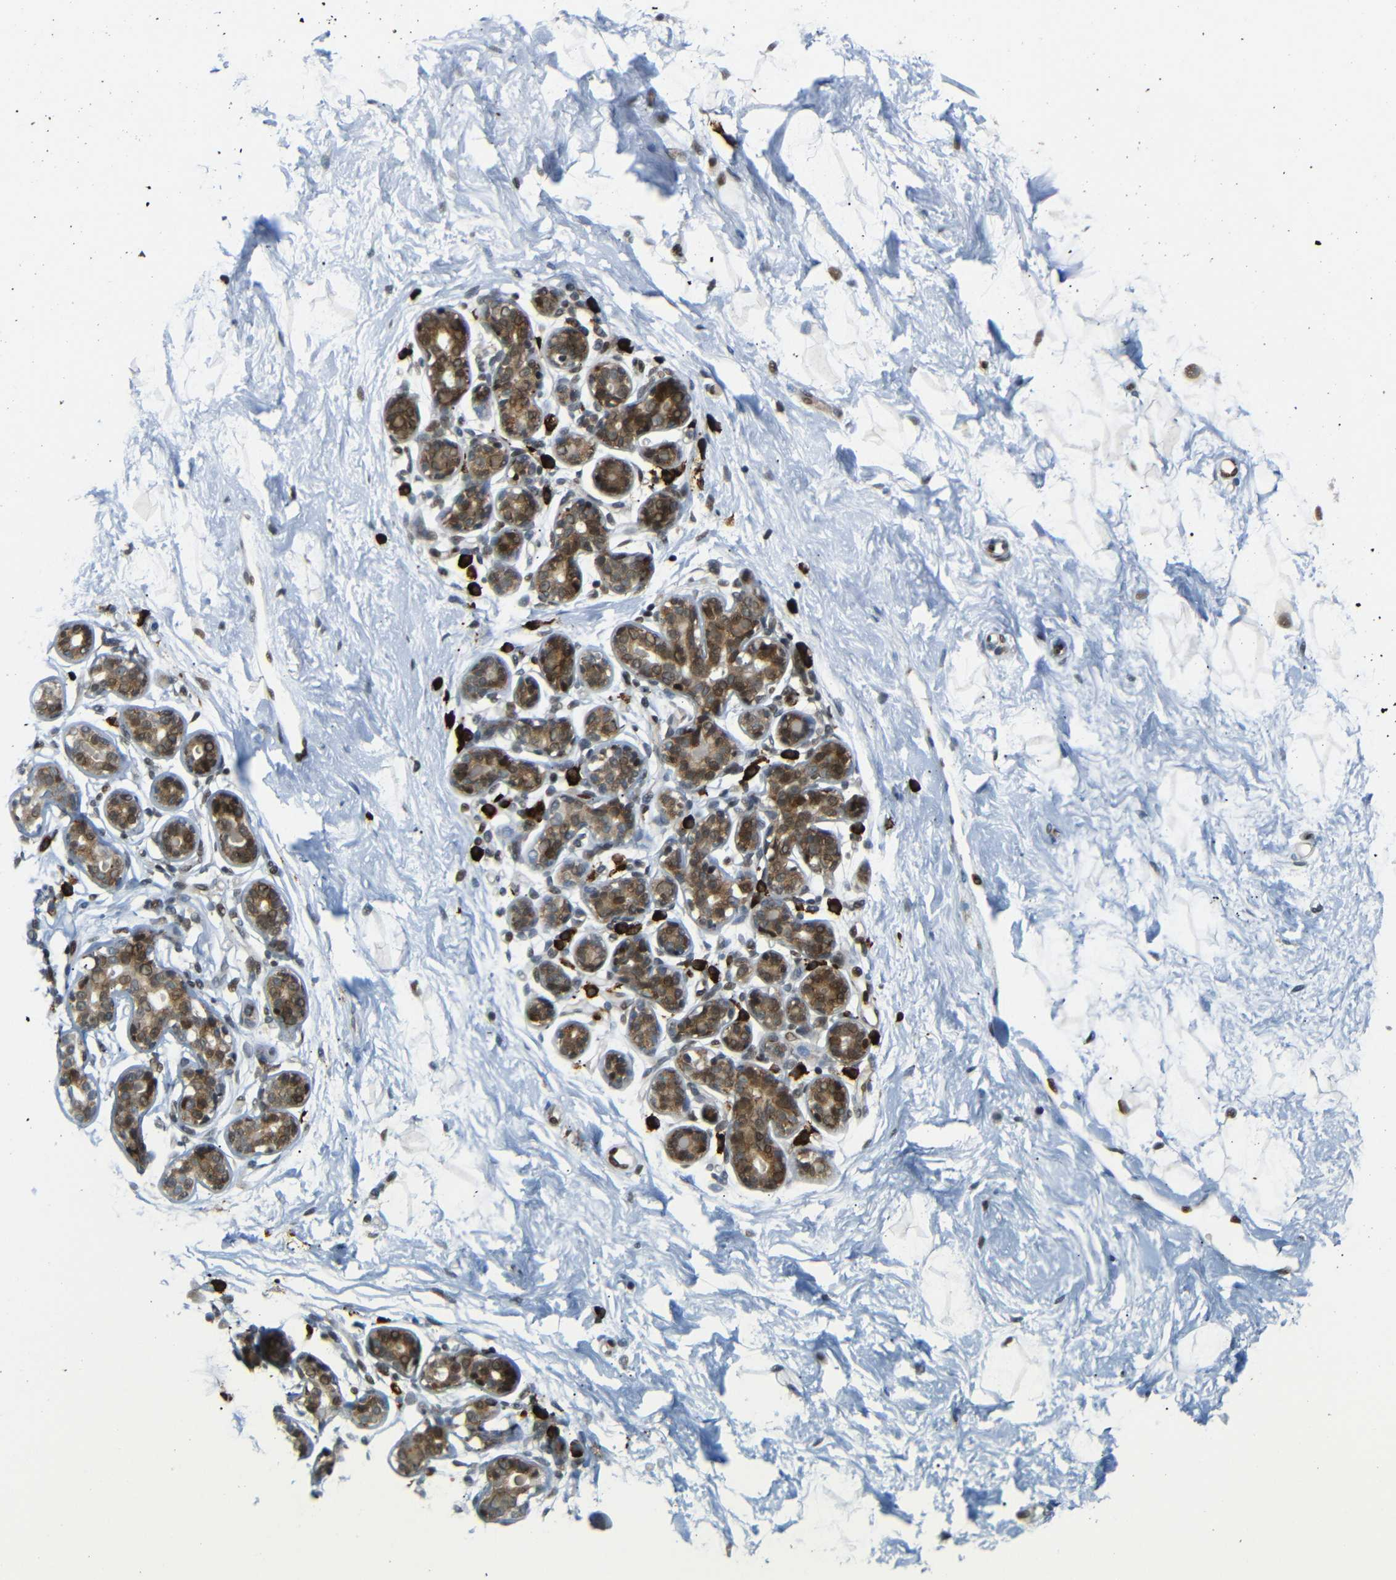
{"staining": {"intensity": "moderate", "quantity": ">75%", "location": "nuclear"}, "tissue": "breast", "cell_type": "Adipocytes", "image_type": "normal", "snomed": [{"axis": "morphology", "description": "Normal tissue, NOS"}, {"axis": "topography", "description": "Breast"}], "caption": "Breast stained with IHC demonstrates moderate nuclear staining in about >75% of adipocytes. (Brightfield microscopy of DAB IHC at high magnification).", "gene": "SPCS2", "patient": {"sex": "female", "age": 23}}